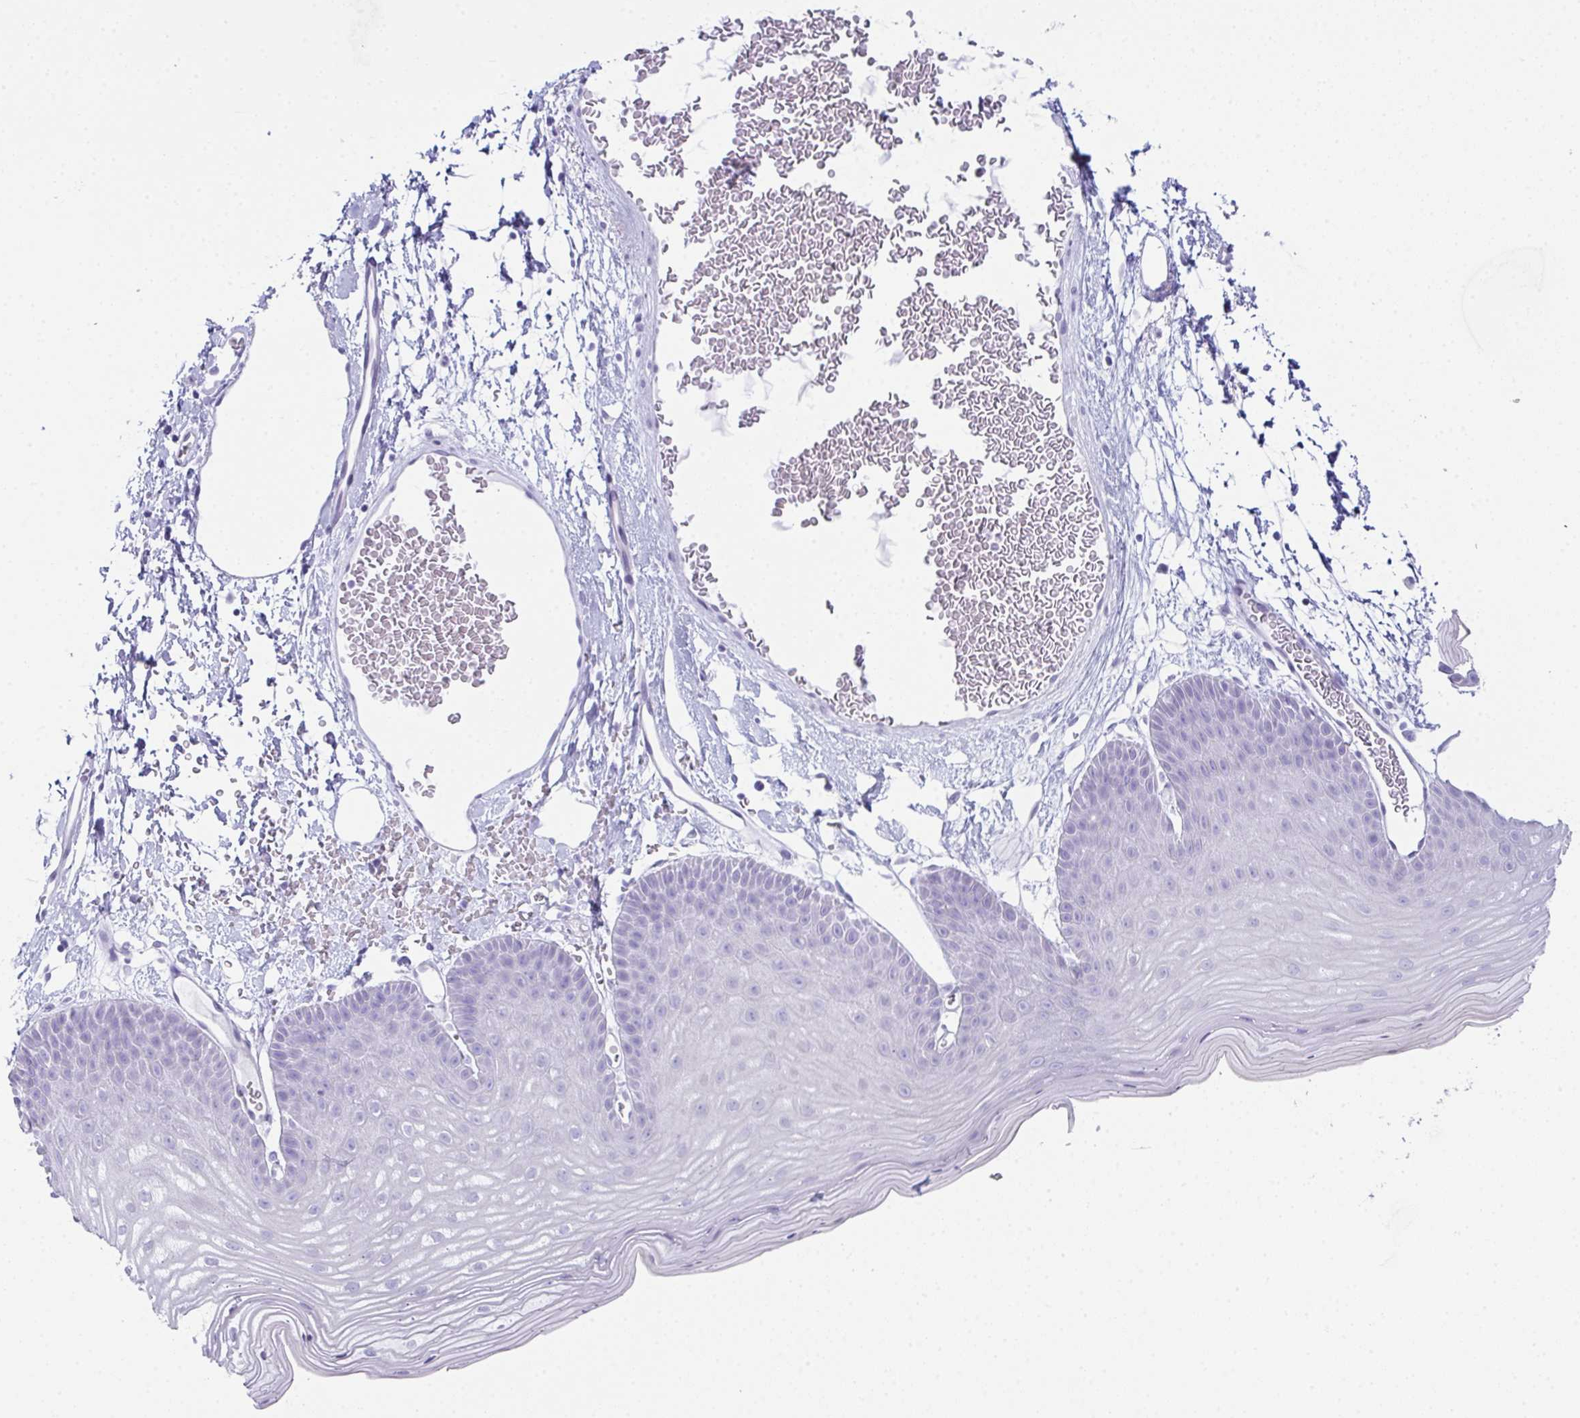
{"staining": {"intensity": "negative", "quantity": "none", "location": "none"}, "tissue": "skin", "cell_type": "Epidermal cells", "image_type": "normal", "snomed": [{"axis": "morphology", "description": "Normal tissue, NOS"}, {"axis": "topography", "description": "Anal"}], "caption": "Photomicrograph shows no significant protein positivity in epidermal cells of unremarkable skin. The staining was performed using DAB to visualize the protein expression in brown, while the nuclei were stained in blue with hematoxylin (Magnification: 20x).", "gene": "TEX19", "patient": {"sex": "male", "age": 53}}